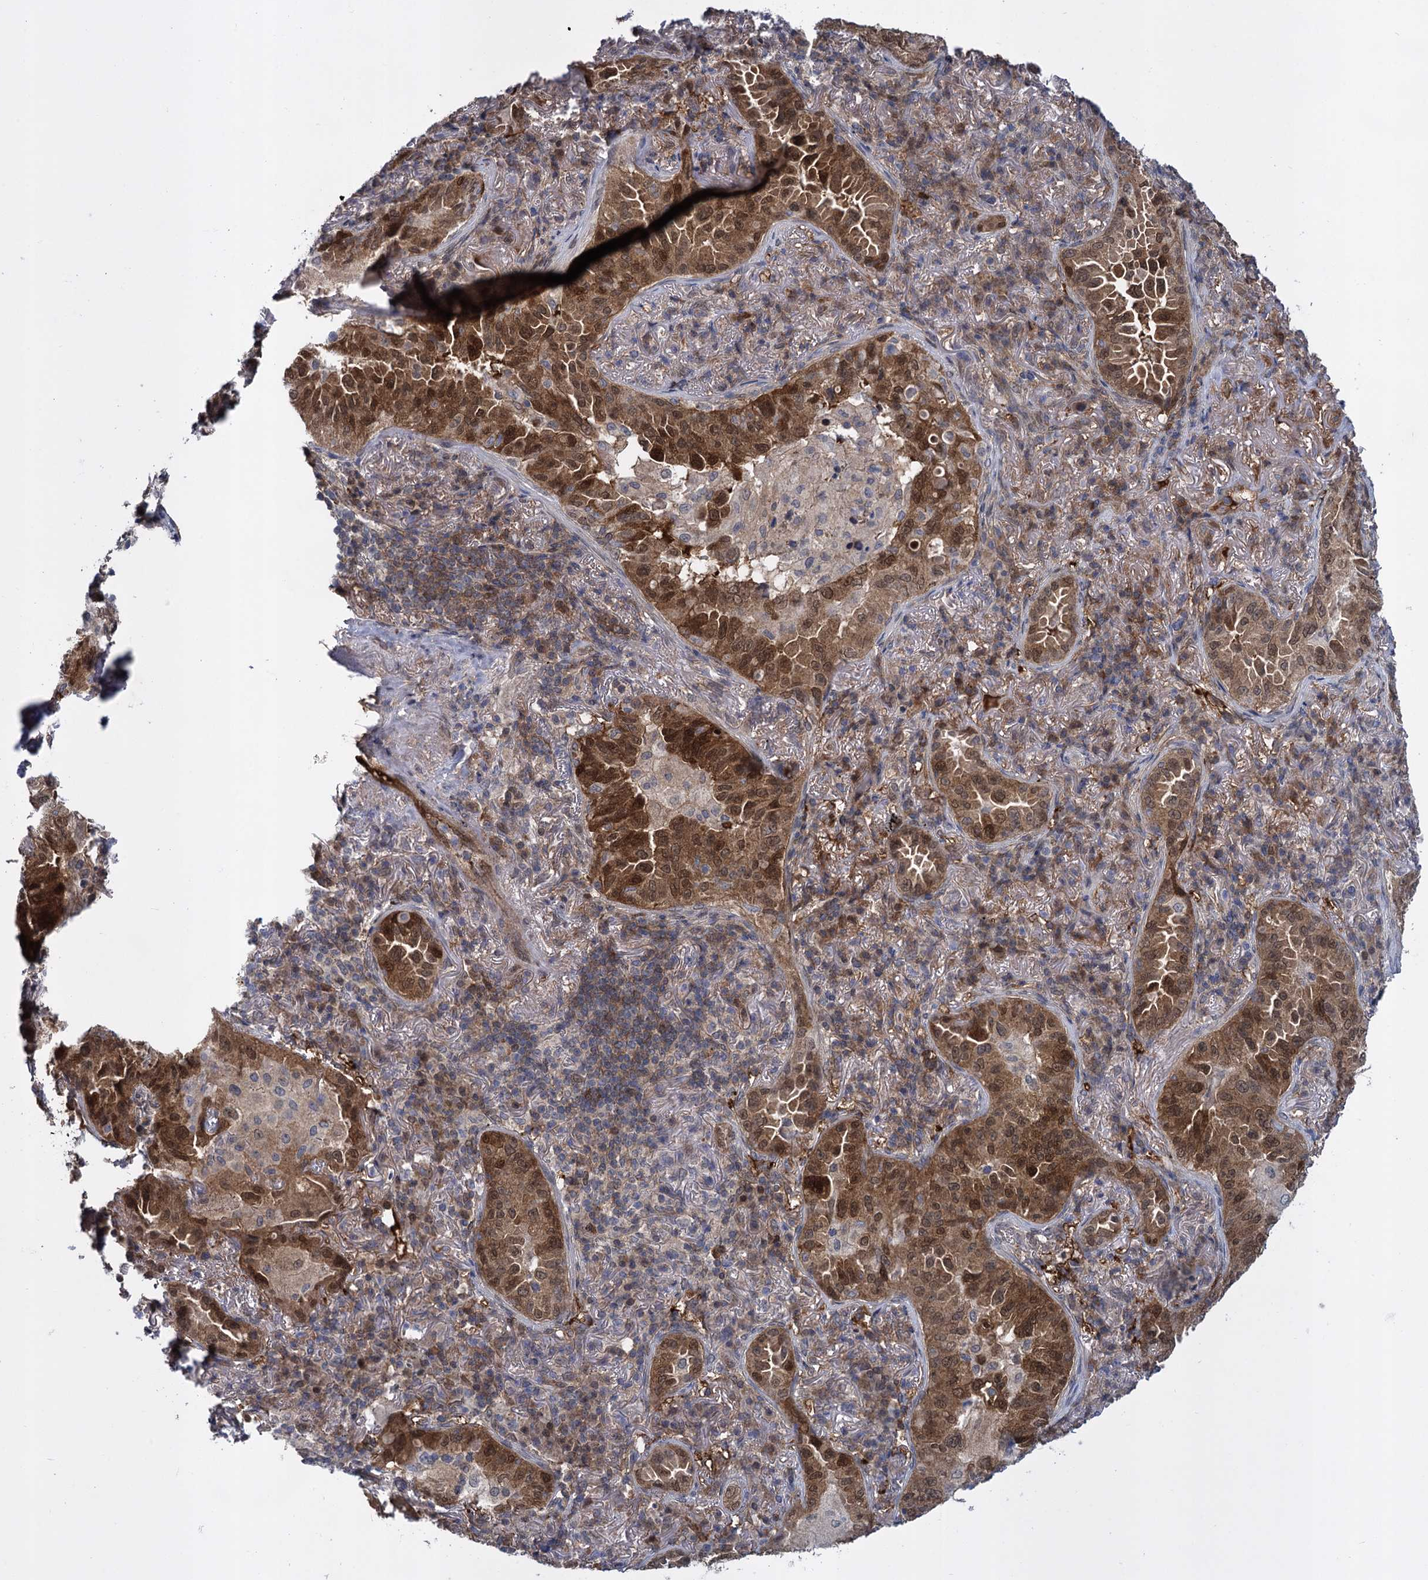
{"staining": {"intensity": "moderate", "quantity": ">75%", "location": "cytoplasmic/membranous,nuclear"}, "tissue": "lung cancer", "cell_type": "Tumor cells", "image_type": "cancer", "snomed": [{"axis": "morphology", "description": "Adenocarcinoma, NOS"}, {"axis": "topography", "description": "Lung"}], "caption": "The image displays staining of lung cancer, revealing moderate cytoplasmic/membranous and nuclear protein expression (brown color) within tumor cells.", "gene": "GLO1", "patient": {"sex": "female", "age": 69}}